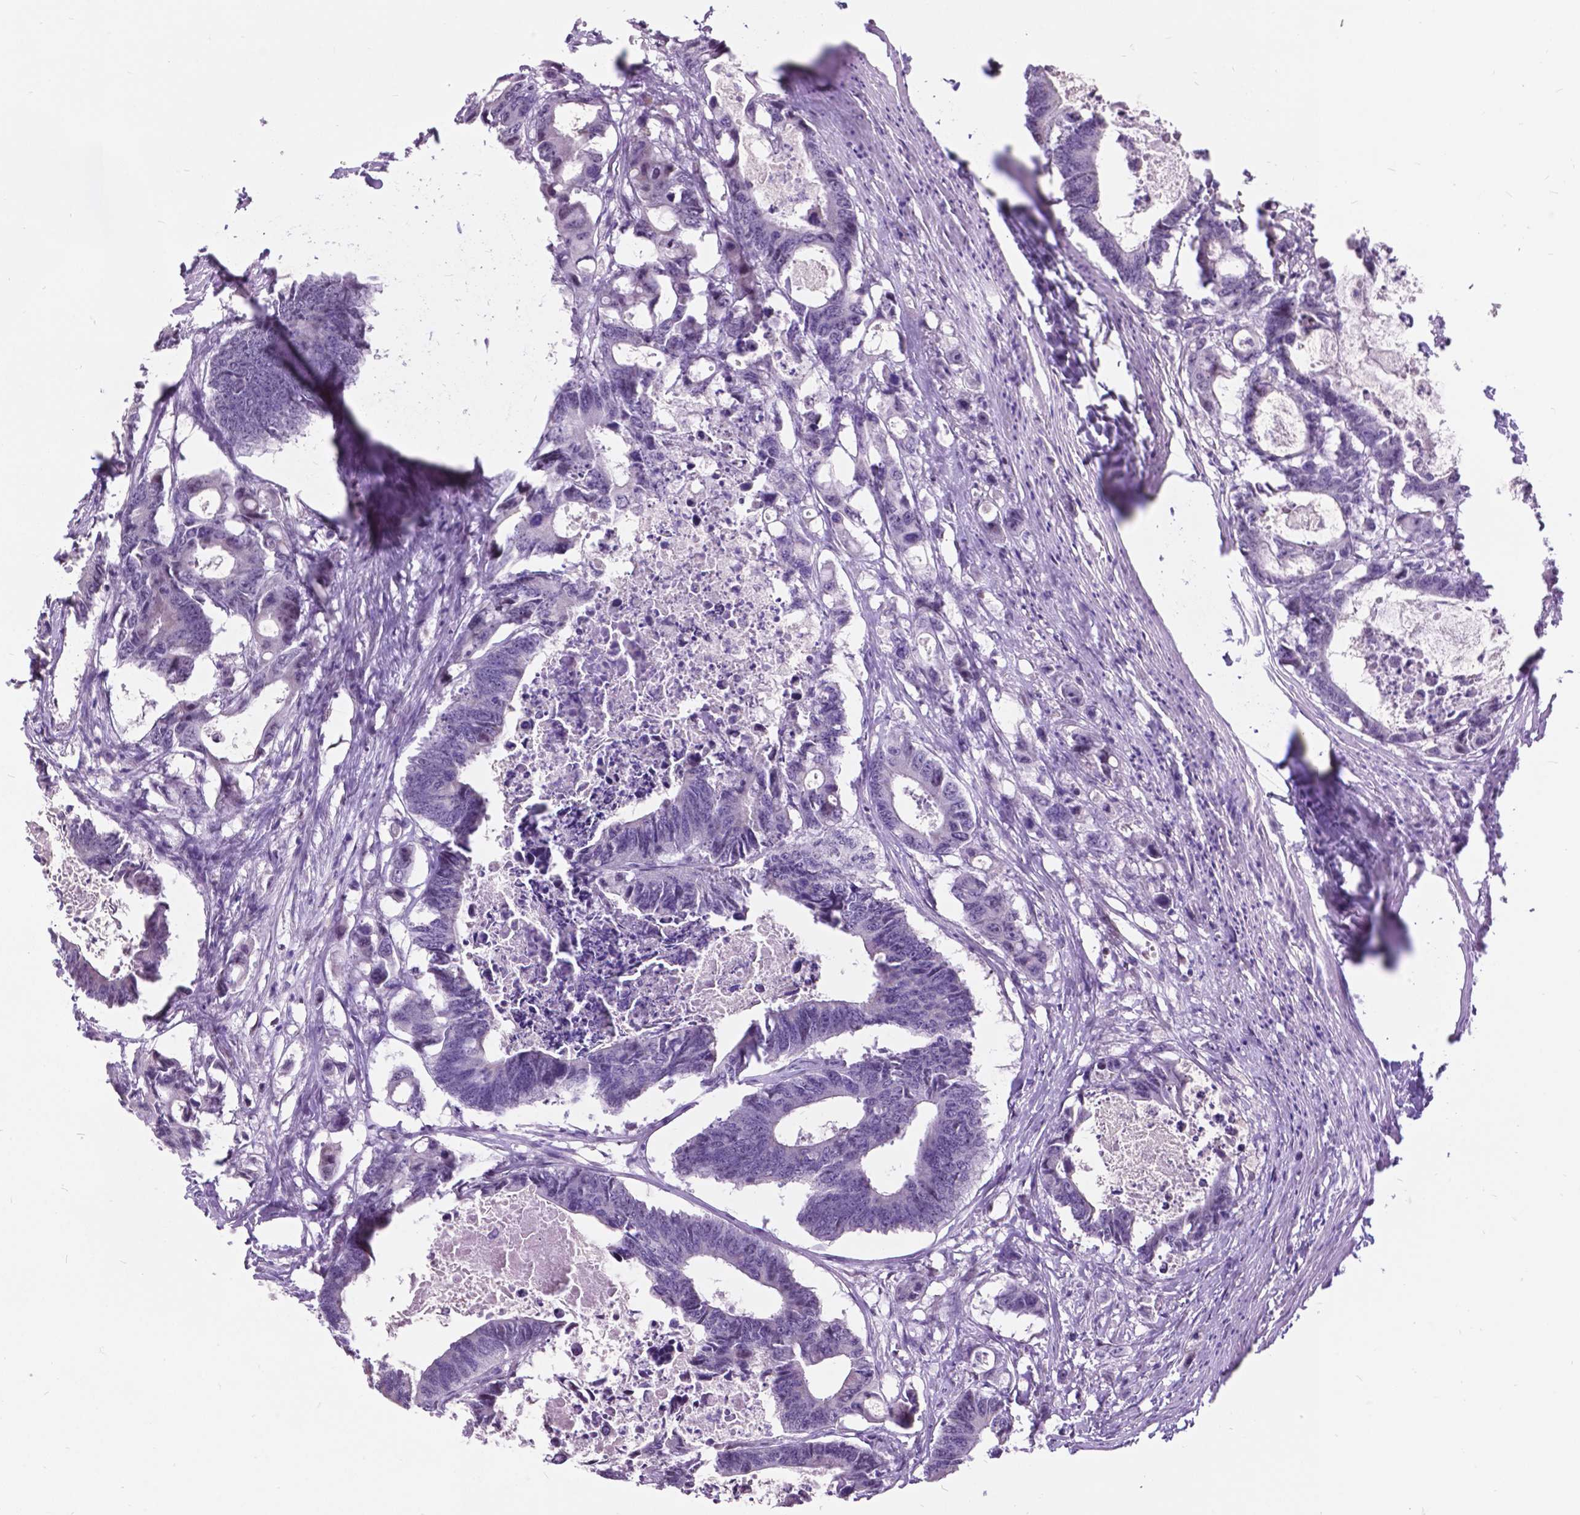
{"staining": {"intensity": "negative", "quantity": "none", "location": "none"}, "tissue": "colorectal cancer", "cell_type": "Tumor cells", "image_type": "cancer", "snomed": [{"axis": "morphology", "description": "Adenocarcinoma, NOS"}, {"axis": "topography", "description": "Rectum"}], "caption": "A high-resolution micrograph shows immunohistochemistry staining of colorectal adenocarcinoma, which shows no significant staining in tumor cells.", "gene": "DPF3", "patient": {"sex": "male", "age": 54}}